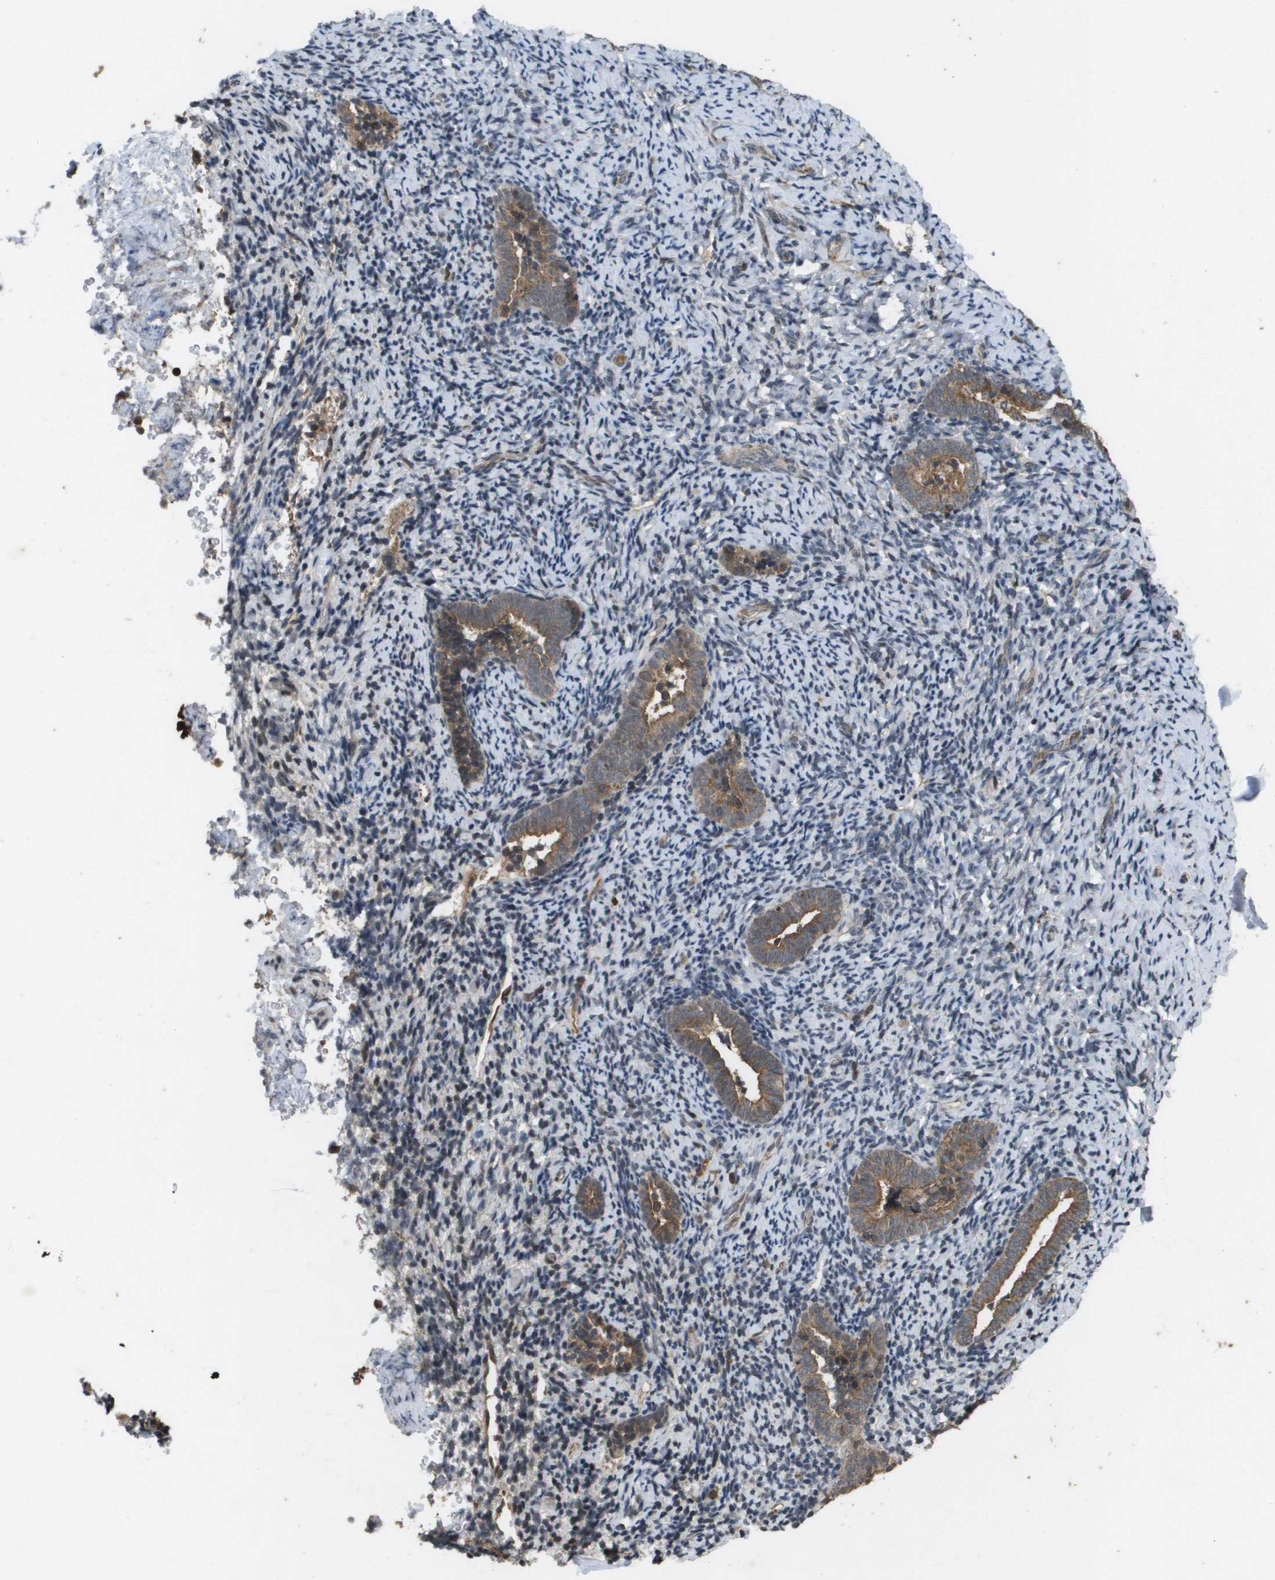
{"staining": {"intensity": "weak", "quantity": "25%-75%", "location": "cytoplasmic/membranous"}, "tissue": "endometrium", "cell_type": "Cells in endometrial stroma", "image_type": "normal", "snomed": [{"axis": "morphology", "description": "Normal tissue, NOS"}, {"axis": "topography", "description": "Endometrium"}], "caption": "Immunohistochemistry (IHC) of normal human endometrium displays low levels of weak cytoplasmic/membranous expression in approximately 25%-75% of cells in endometrial stroma.", "gene": "KIF11", "patient": {"sex": "female", "age": 51}}